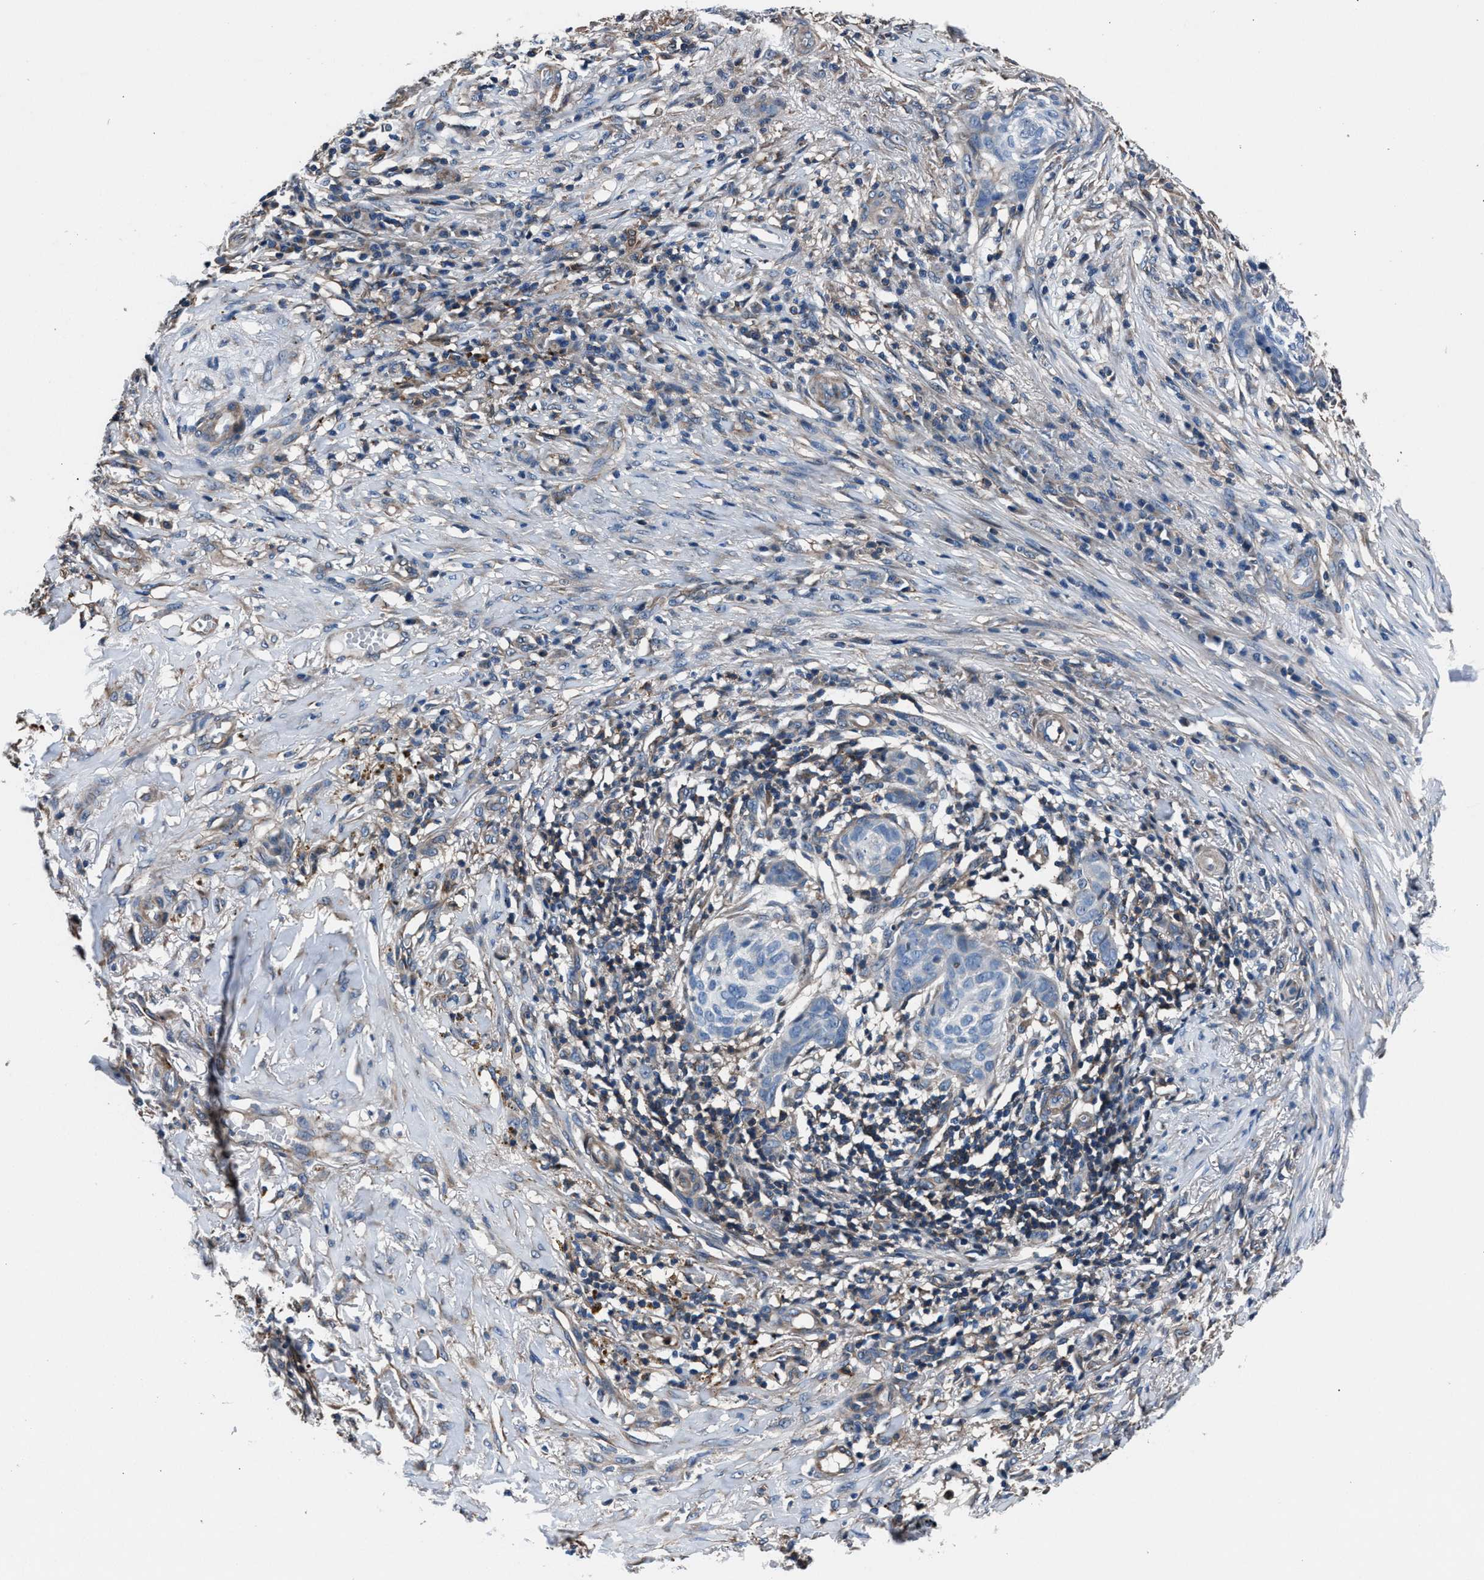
{"staining": {"intensity": "negative", "quantity": "none", "location": "none"}, "tissue": "skin cancer", "cell_type": "Tumor cells", "image_type": "cancer", "snomed": [{"axis": "morphology", "description": "Basal cell carcinoma"}, {"axis": "topography", "description": "Skin"}], "caption": "Tumor cells show no significant protein positivity in basal cell carcinoma (skin). The staining is performed using DAB brown chromogen with nuclei counter-stained in using hematoxylin.", "gene": "MFSD11", "patient": {"sex": "male", "age": 85}}